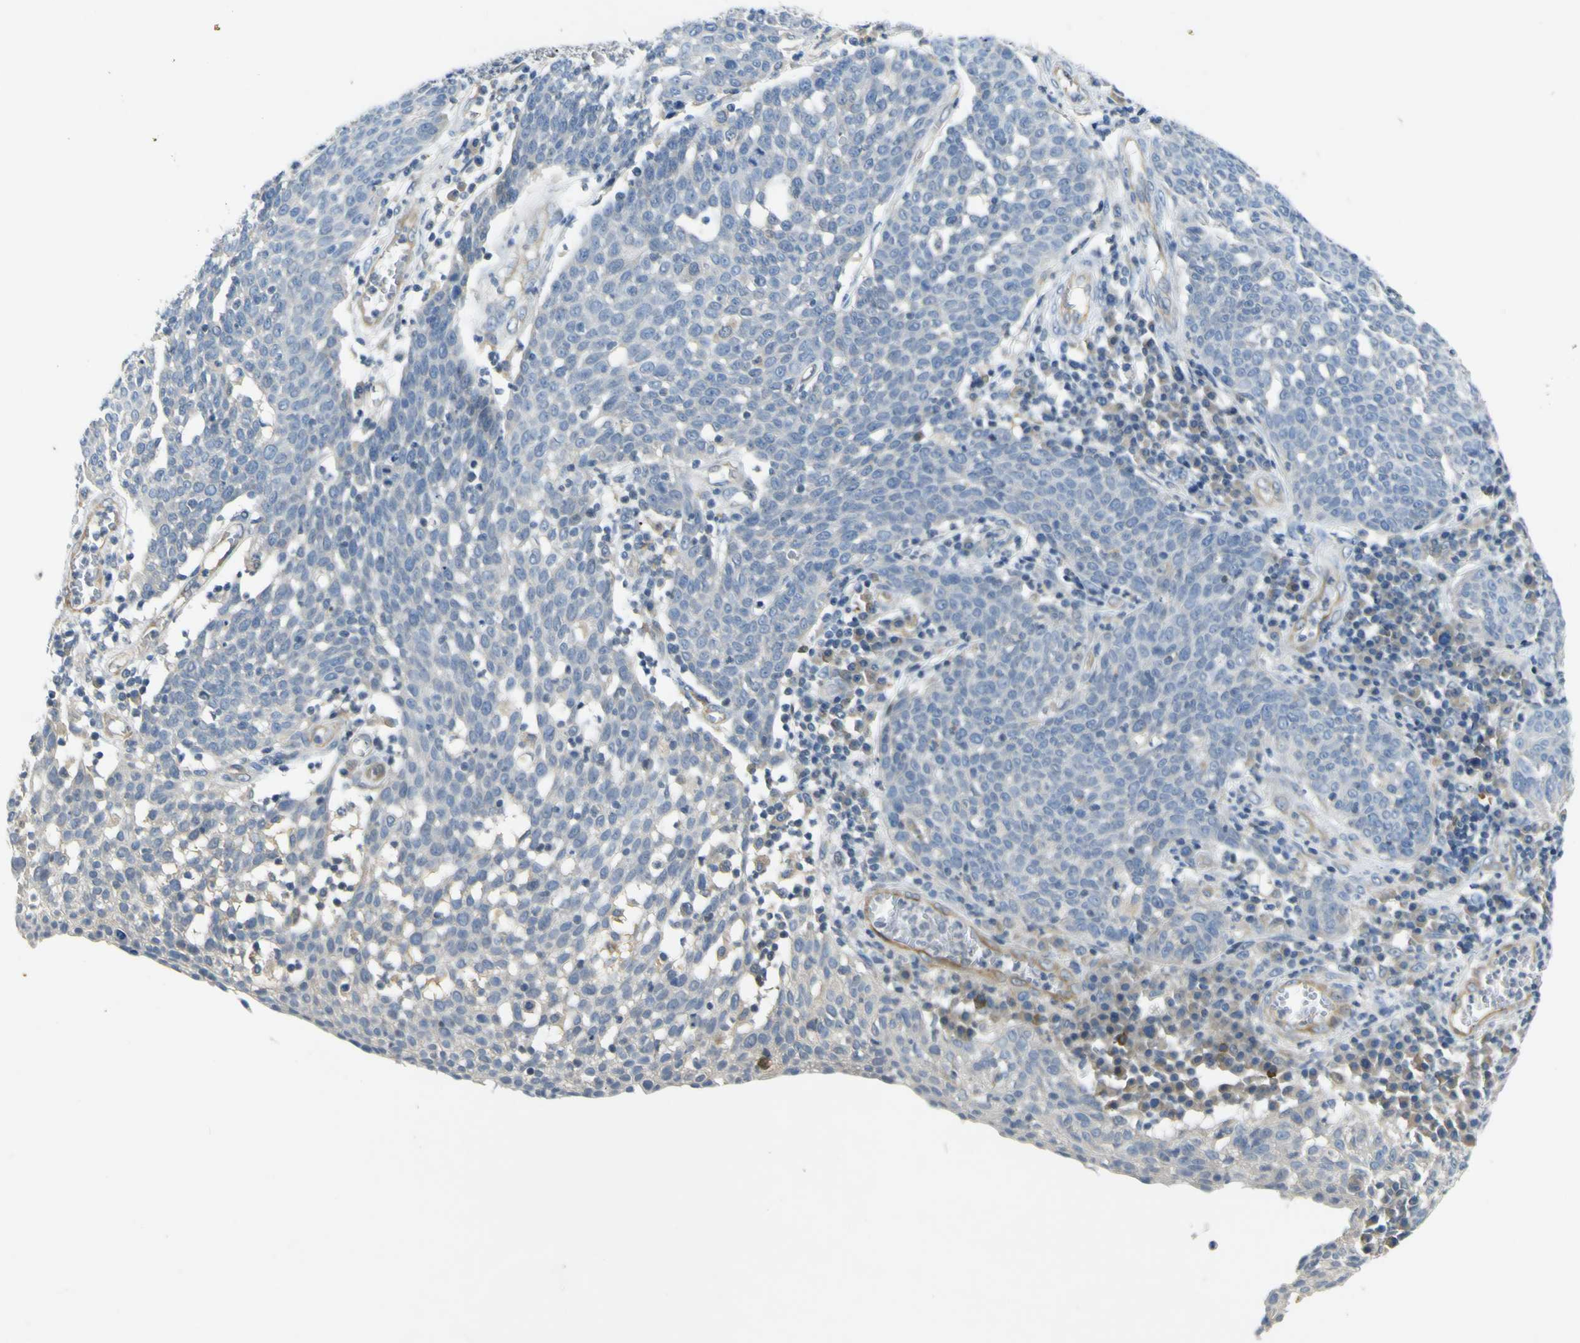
{"staining": {"intensity": "negative", "quantity": "none", "location": "none"}, "tissue": "cervical cancer", "cell_type": "Tumor cells", "image_type": "cancer", "snomed": [{"axis": "morphology", "description": "Squamous cell carcinoma, NOS"}, {"axis": "topography", "description": "Cervix"}], "caption": "Tumor cells are negative for protein expression in human cervical cancer. (DAB immunohistochemistry (IHC), high magnification).", "gene": "LDLR", "patient": {"sex": "female", "age": 34}}